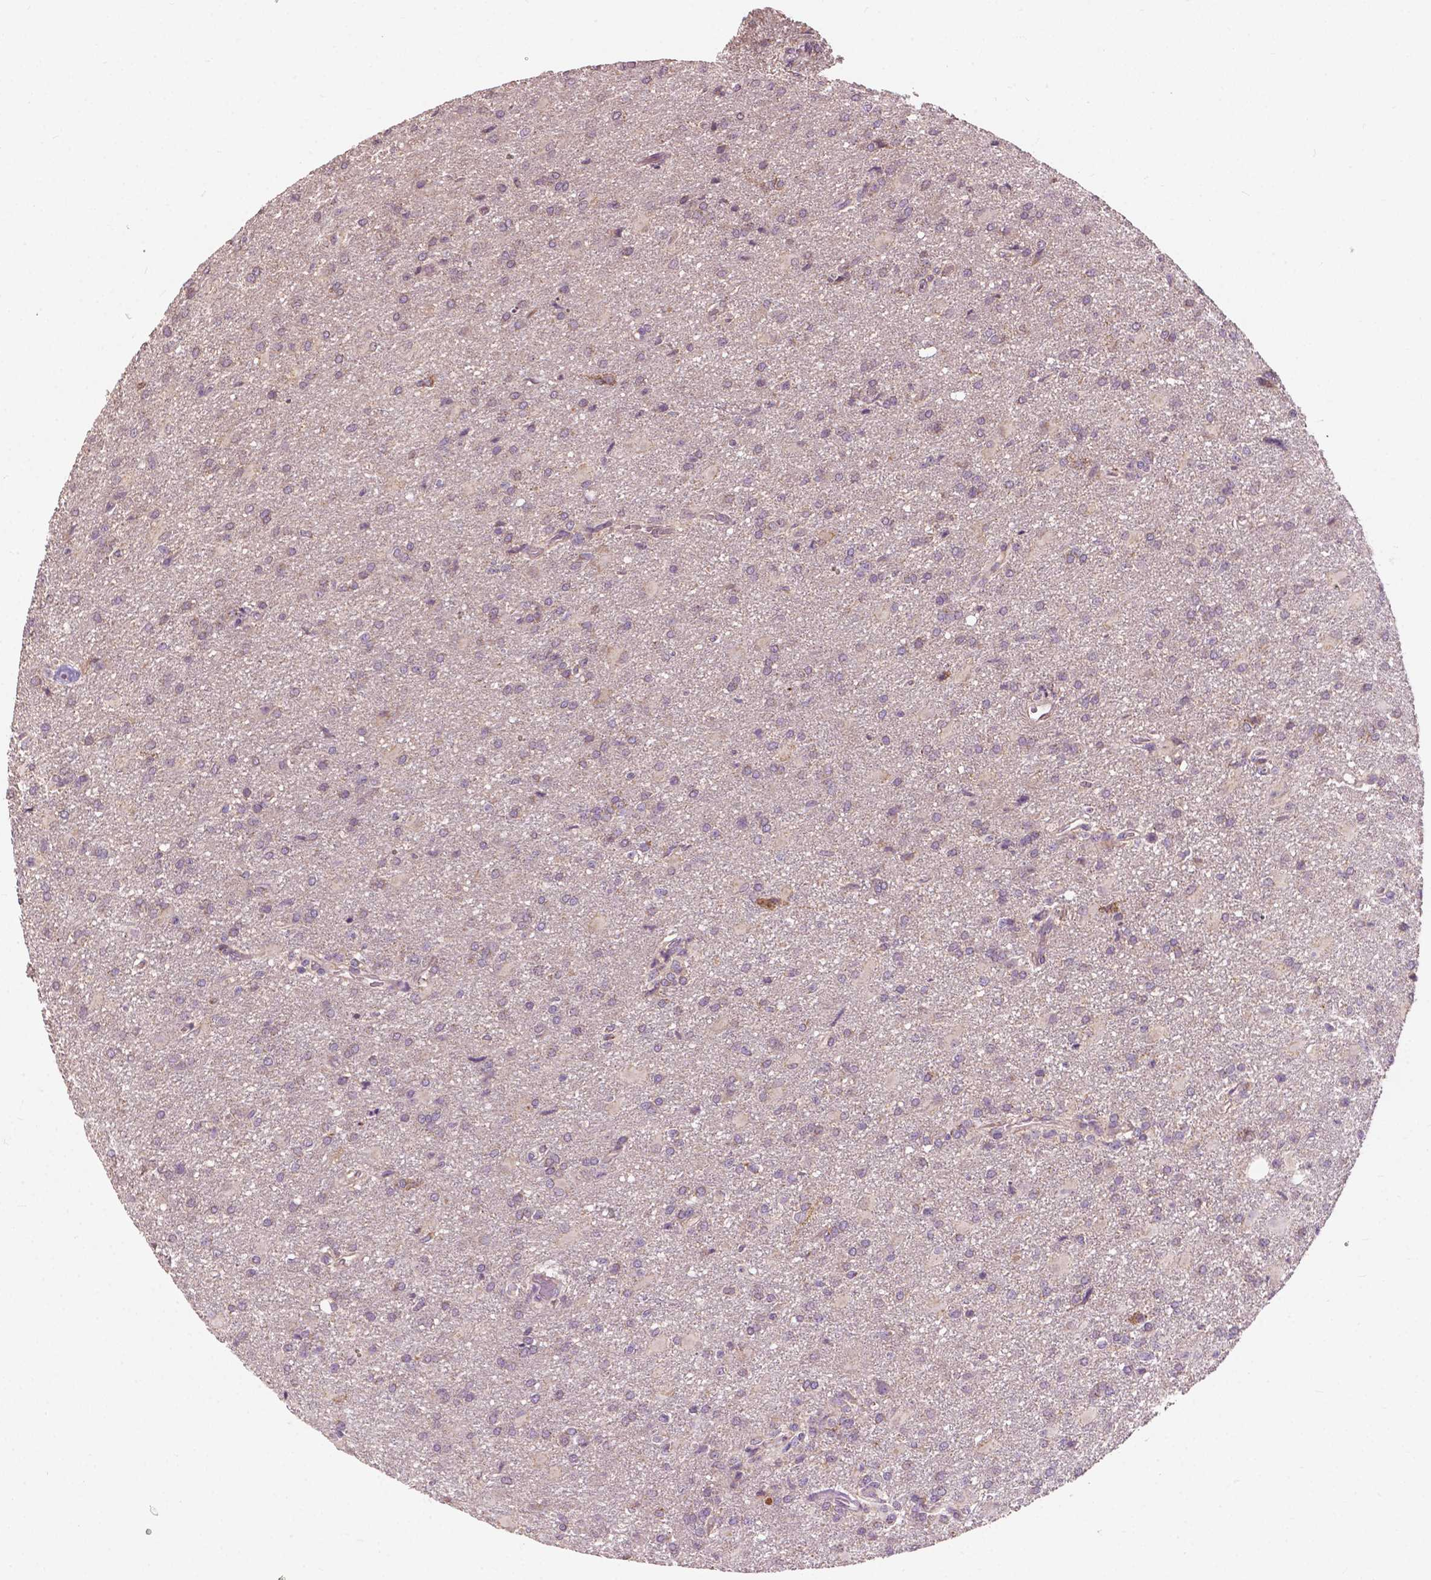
{"staining": {"intensity": "negative", "quantity": "none", "location": "none"}, "tissue": "glioma", "cell_type": "Tumor cells", "image_type": "cancer", "snomed": [{"axis": "morphology", "description": "Glioma, malignant, High grade"}, {"axis": "topography", "description": "Brain"}], "caption": "Human malignant glioma (high-grade) stained for a protein using IHC displays no expression in tumor cells.", "gene": "NDUFA10", "patient": {"sex": "male", "age": 68}}